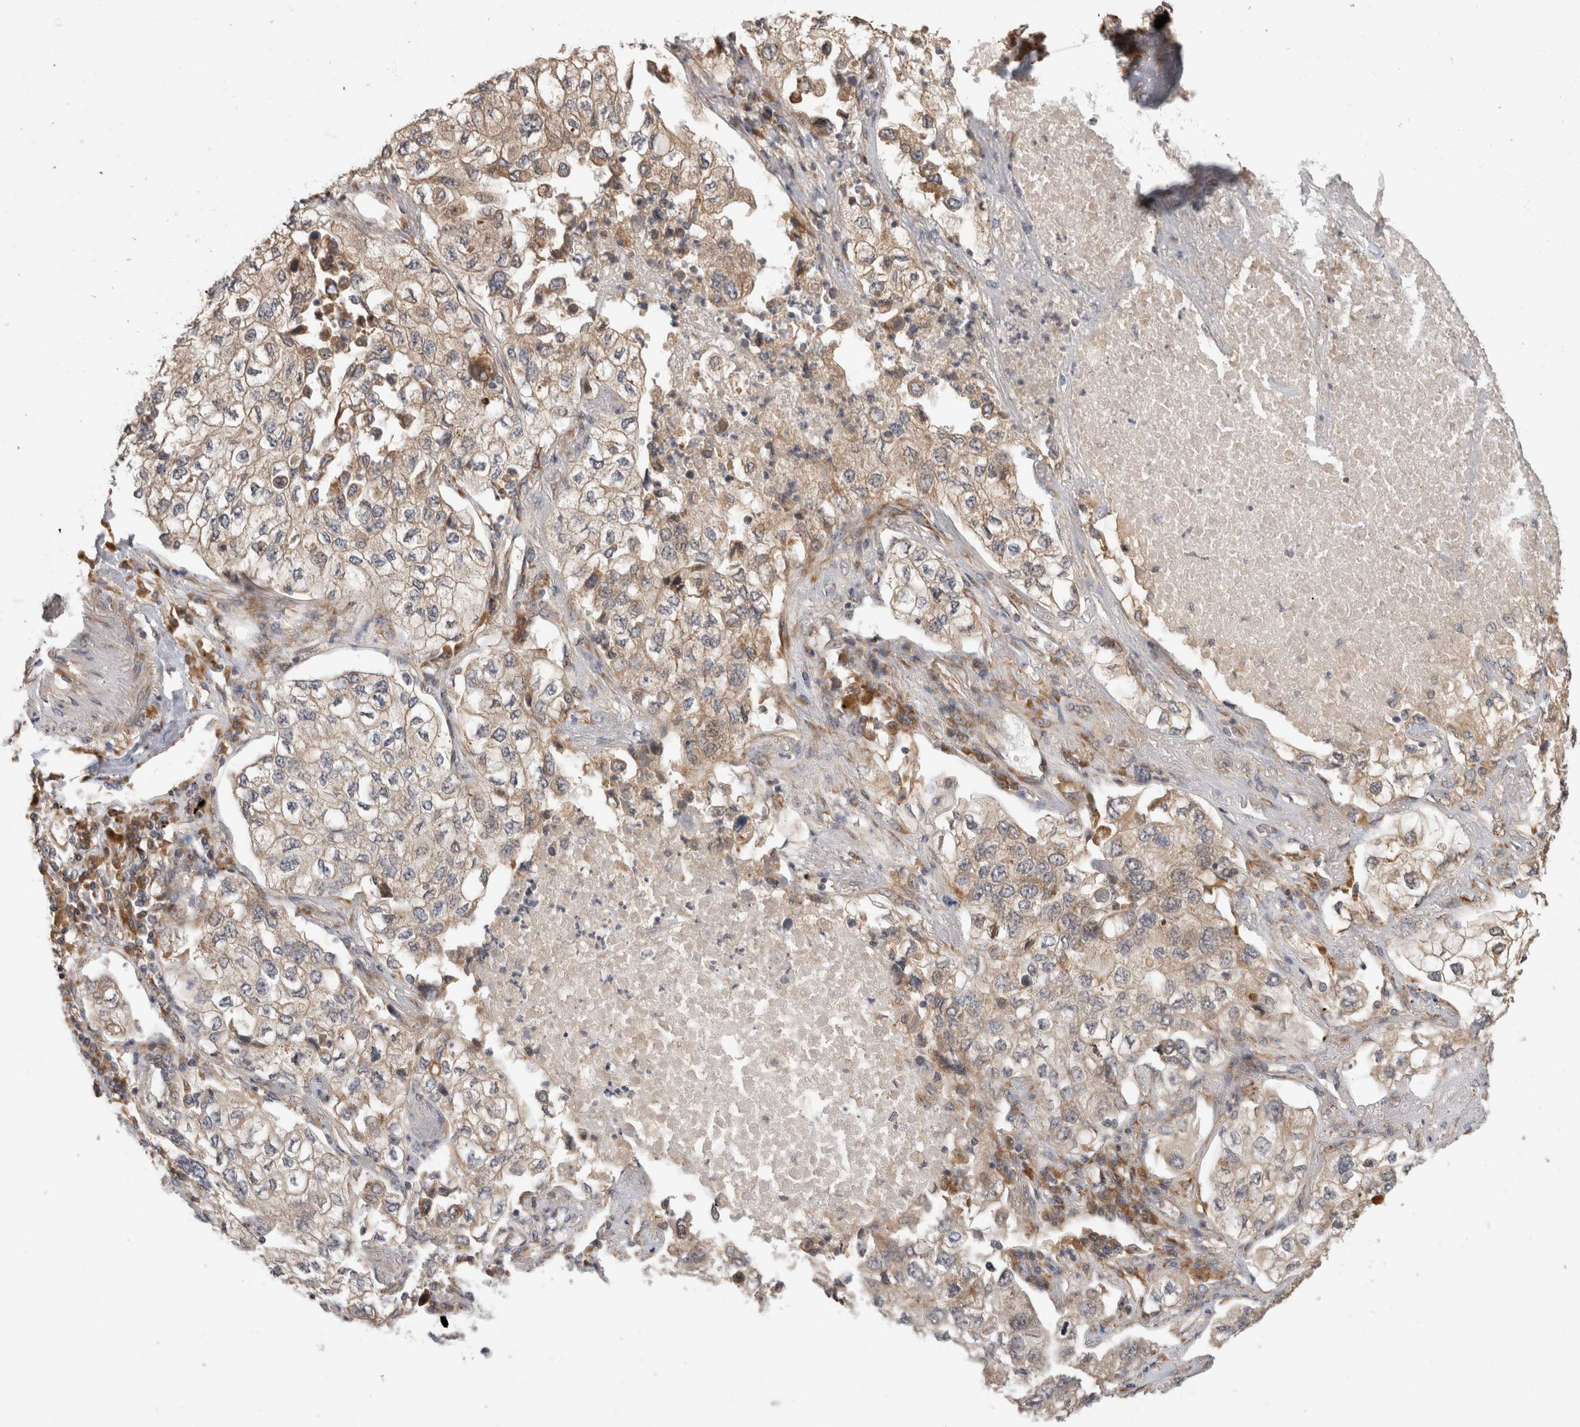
{"staining": {"intensity": "weak", "quantity": ">75%", "location": "cytoplasmic/membranous"}, "tissue": "lung cancer", "cell_type": "Tumor cells", "image_type": "cancer", "snomed": [{"axis": "morphology", "description": "Adenocarcinoma, NOS"}, {"axis": "topography", "description": "Lung"}], "caption": "Protein positivity by IHC exhibits weak cytoplasmic/membranous staining in approximately >75% of tumor cells in lung cancer (adenocarcinoma). (brown staining indicates protein expression, while blue staining denotes nuclei).", "gene": "PCDHB15", "patient": {"sex": "male", "age": 63}}